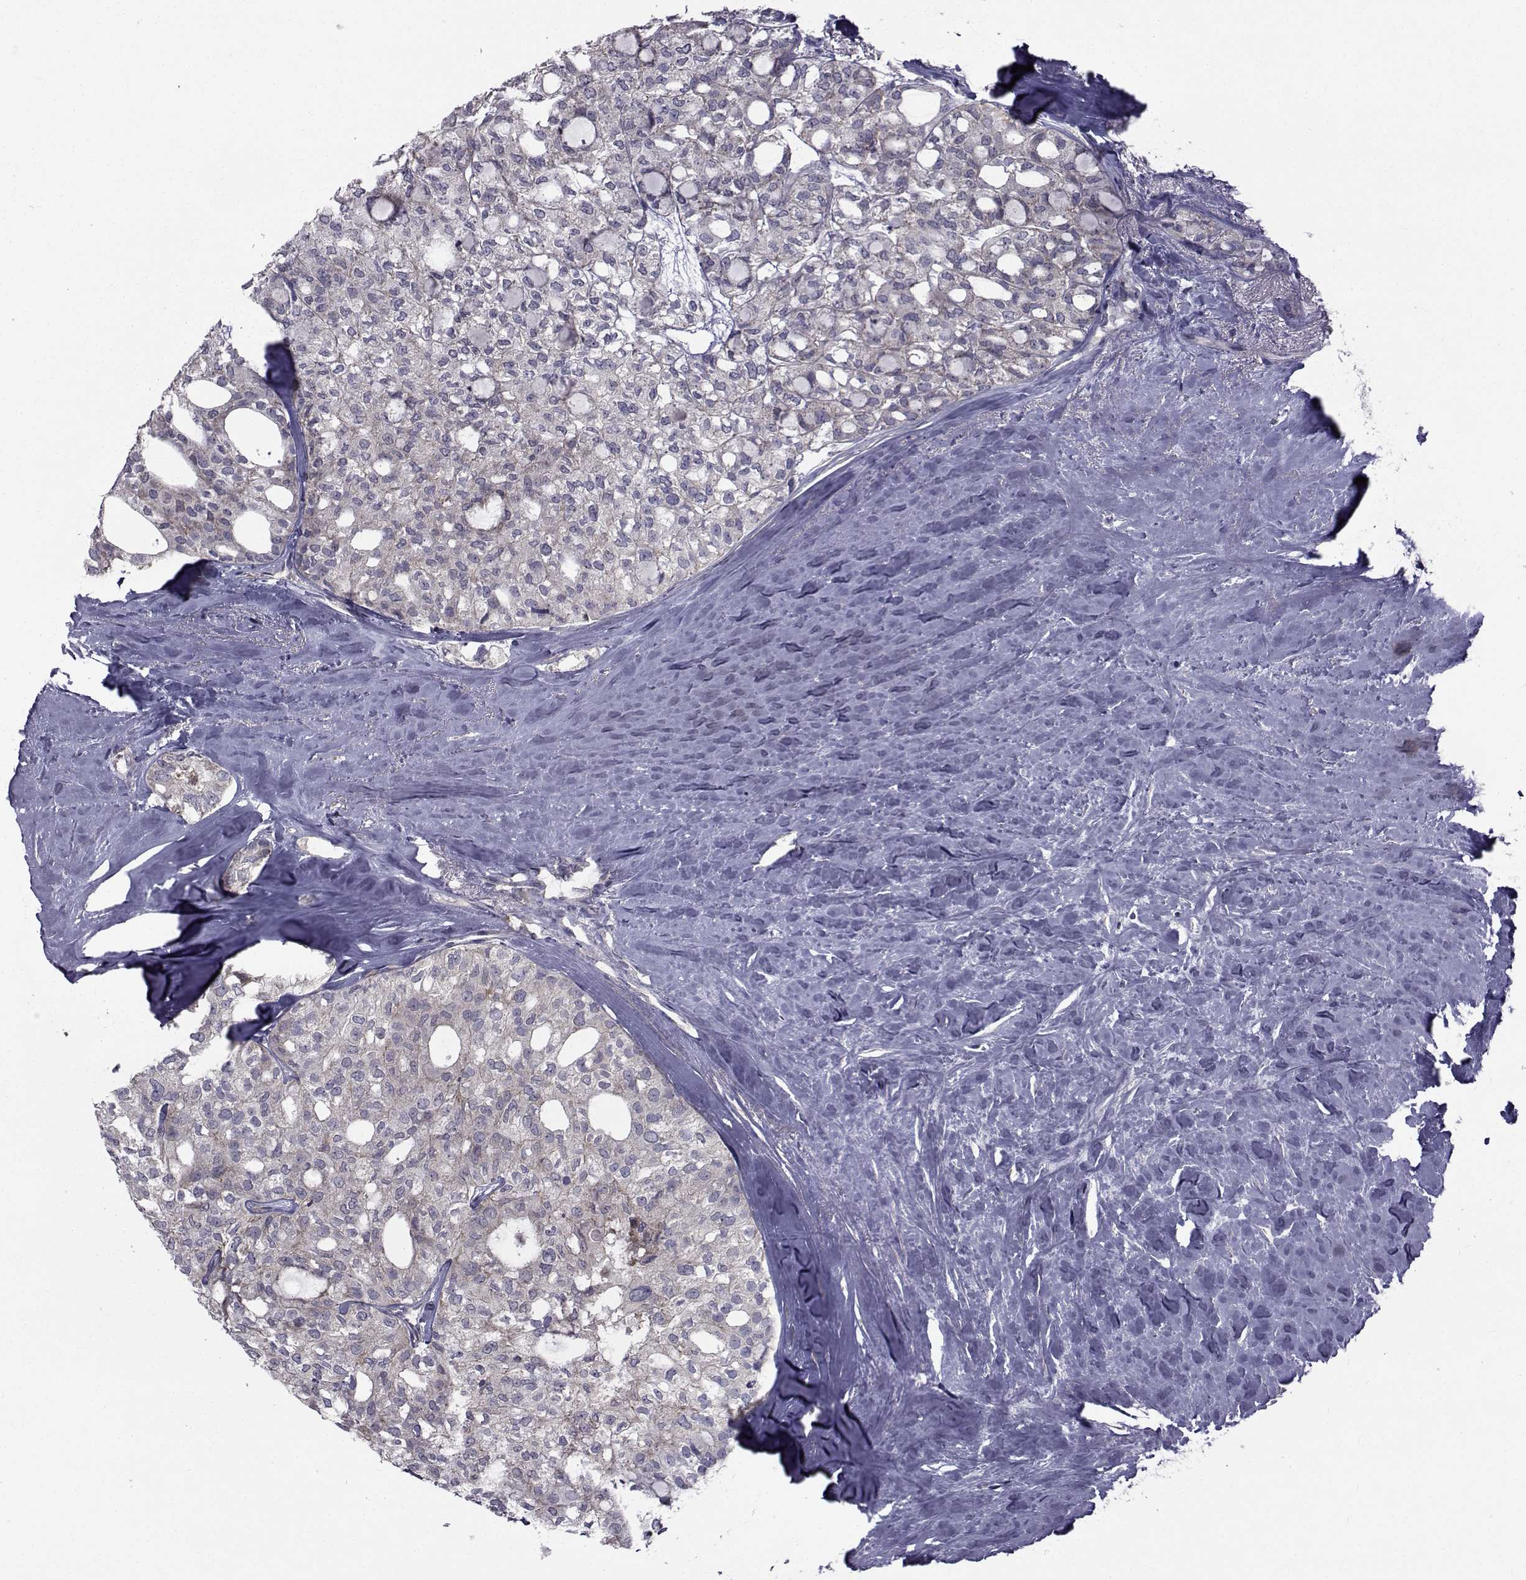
{"staining": {"intensity": "negative", "quantity": "none", "location": "none"}, "tissue": "thyroid cancer", "cell_type": "Tumor cells", "image_type": "cancer", "snomed": [{"axis": "morphology", "description": "Follicular adenoma carcinoma, NOS"}, {"axis": "topography", "description": "Thyroid gland"}], "caption": "A histopathology image of thyroid cancer stained for a protein reveals no brown staining in tumor cells.", "gene": "CFAP74", "patient": {"sex": "male", "age": 75}}